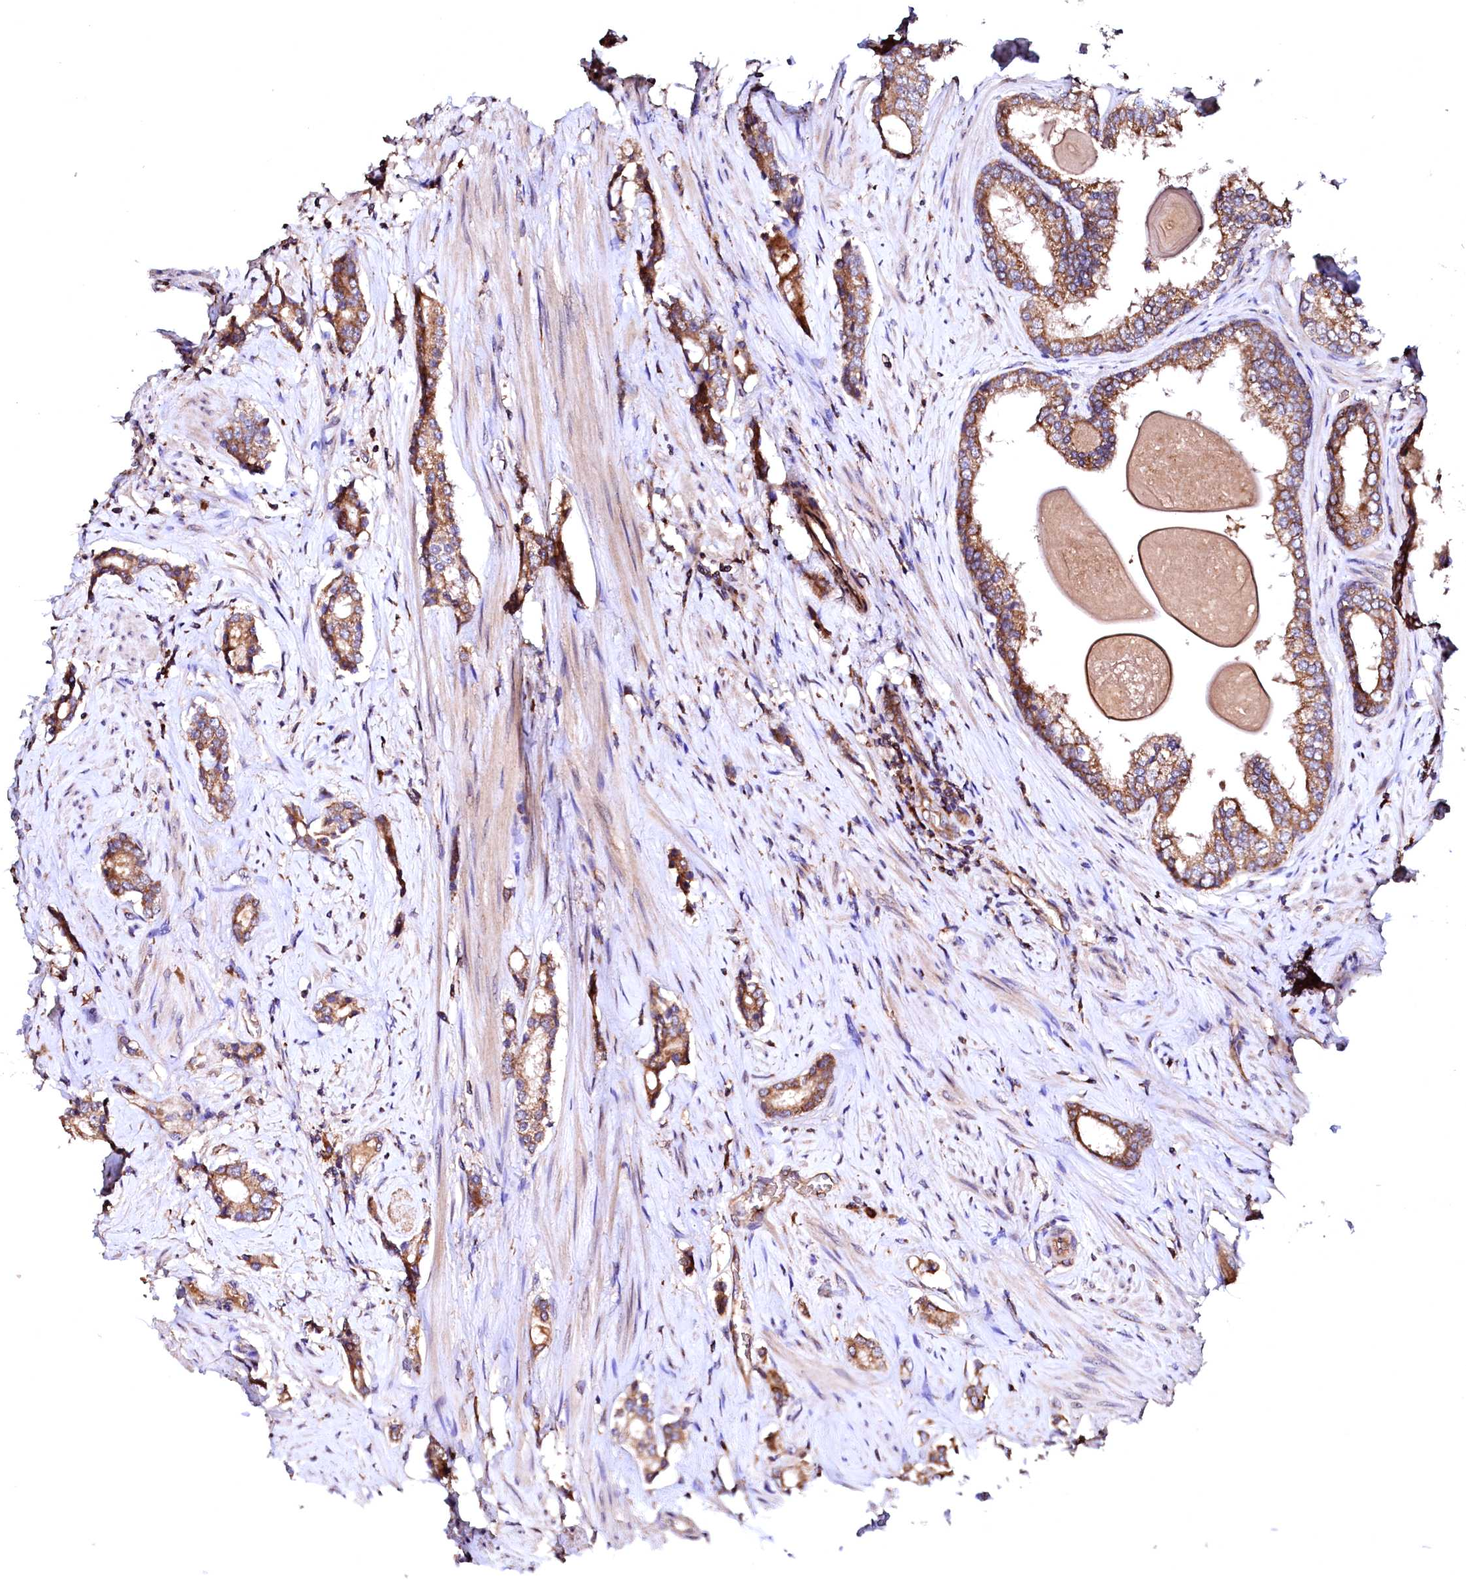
{"staining": {"intensity": "moderate", "quantity": ">75%", "location": "cytoplasmic/membranous"}, "tissue": "prostate cancer", "cell_type": "Tumor cells", "image_type": "cancer", "snomed": [{"axis": "morphology", "description": "Adenocarcinoma, High grade"}, {"axis": "topography", "description": "Prostate"}], "caption": "Prostate adenocarcinoma (high-grade) was stained to show a protein in brown. There is medium levels of moderate cytoplasmic/membranous staining in about >75% of tumor cells.", "gene": "ST3GAL1", "patient": {"sex": "male", "age": 63}}